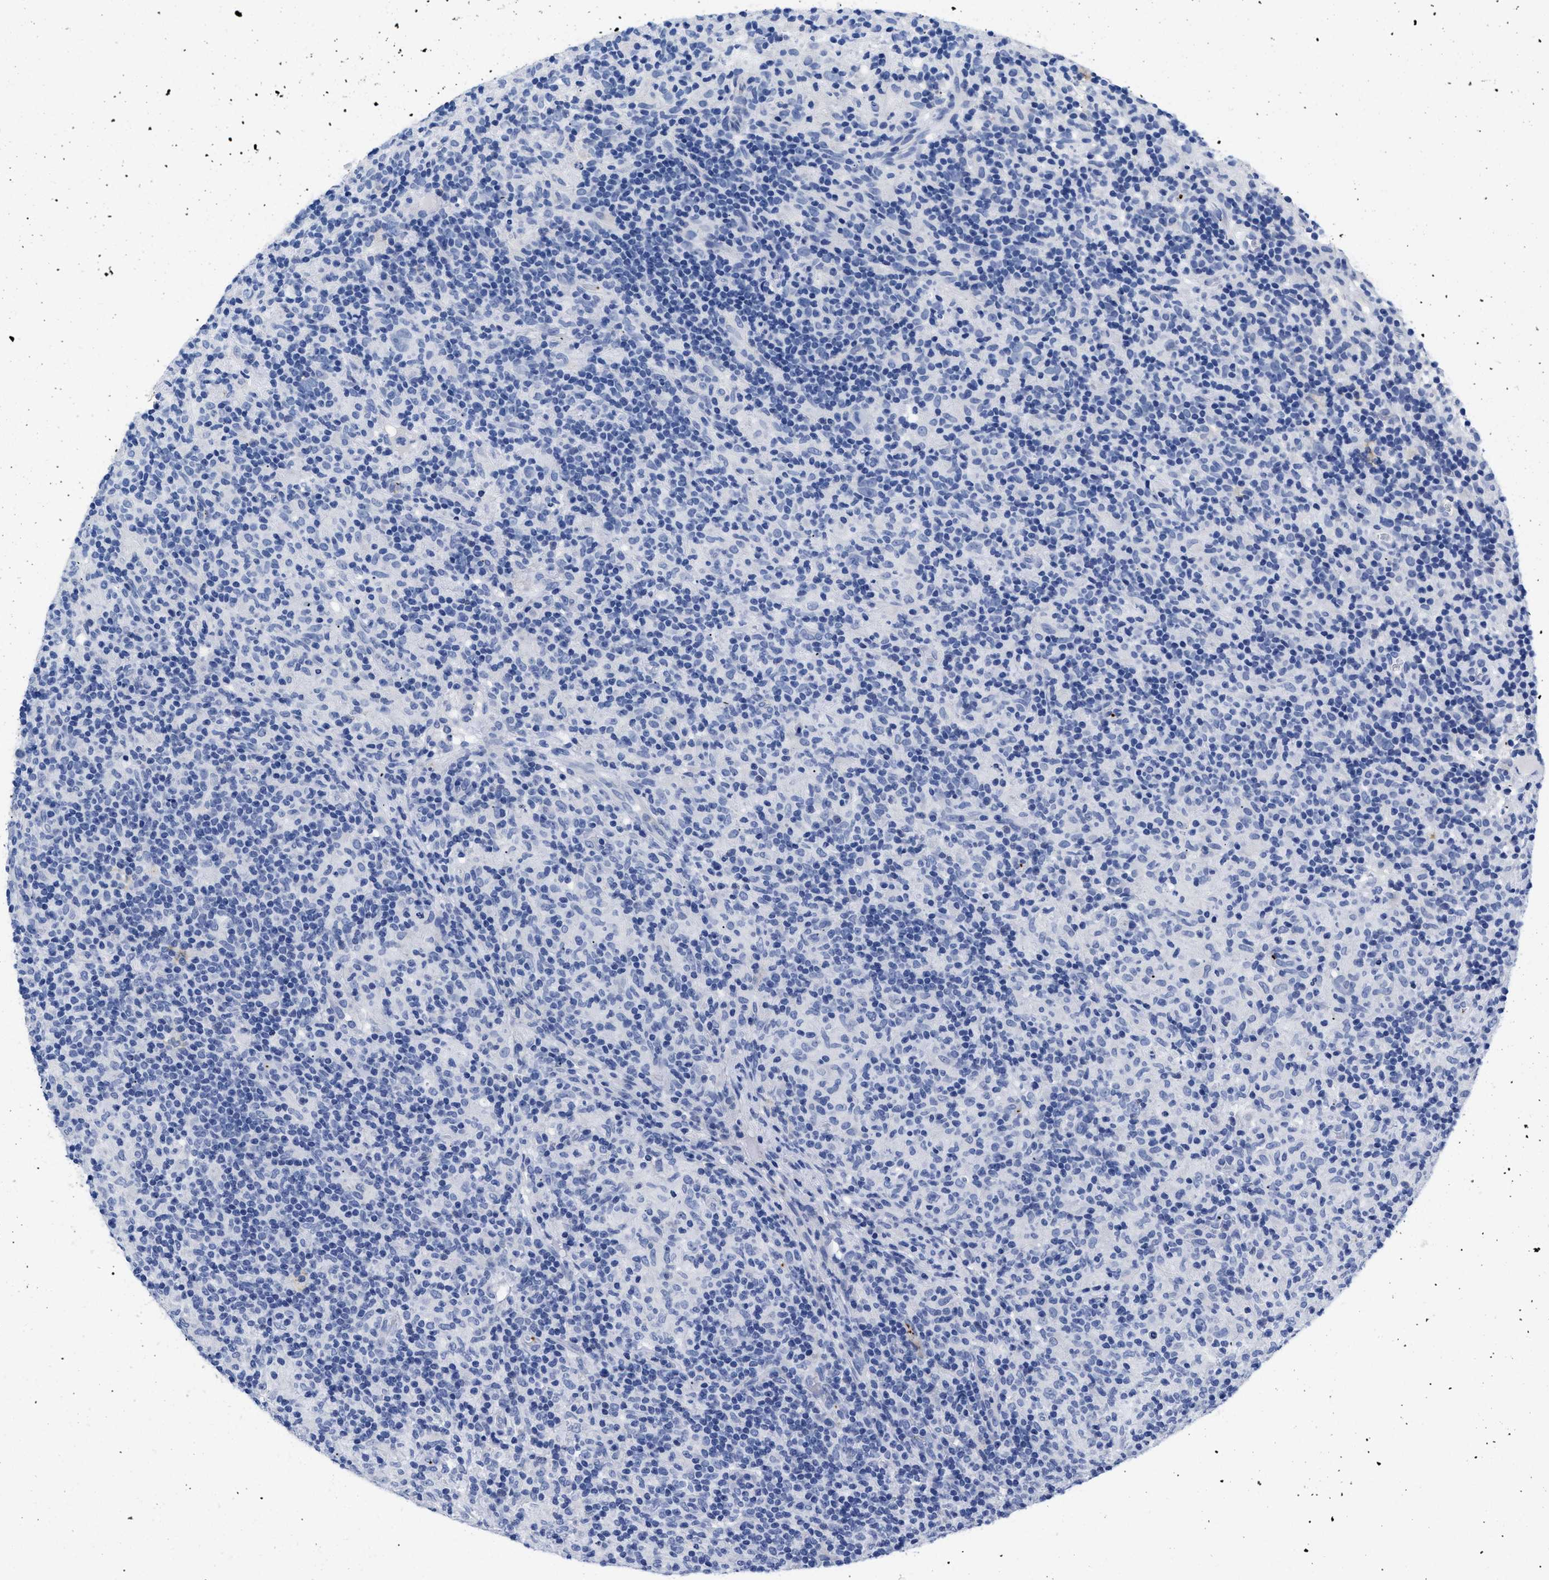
{"staining": {"intensity": "negative", "quantity": "none", "location": "none"}, "tissue": "lymphoma", "cell_type": "Tumor cells", "image_type": "cancer", "snomed": [{"axis": "morphology", "description": "Hodgkin's disease, NOS"}, {"axis": "topography", "description": "Lymph node"}], "caption": "Histopathology image shows no significant protein staining in tumor cells of Hodgkin's disease.", "gene": "TREML1", "patient": {"sex": "male", "age": 70}}